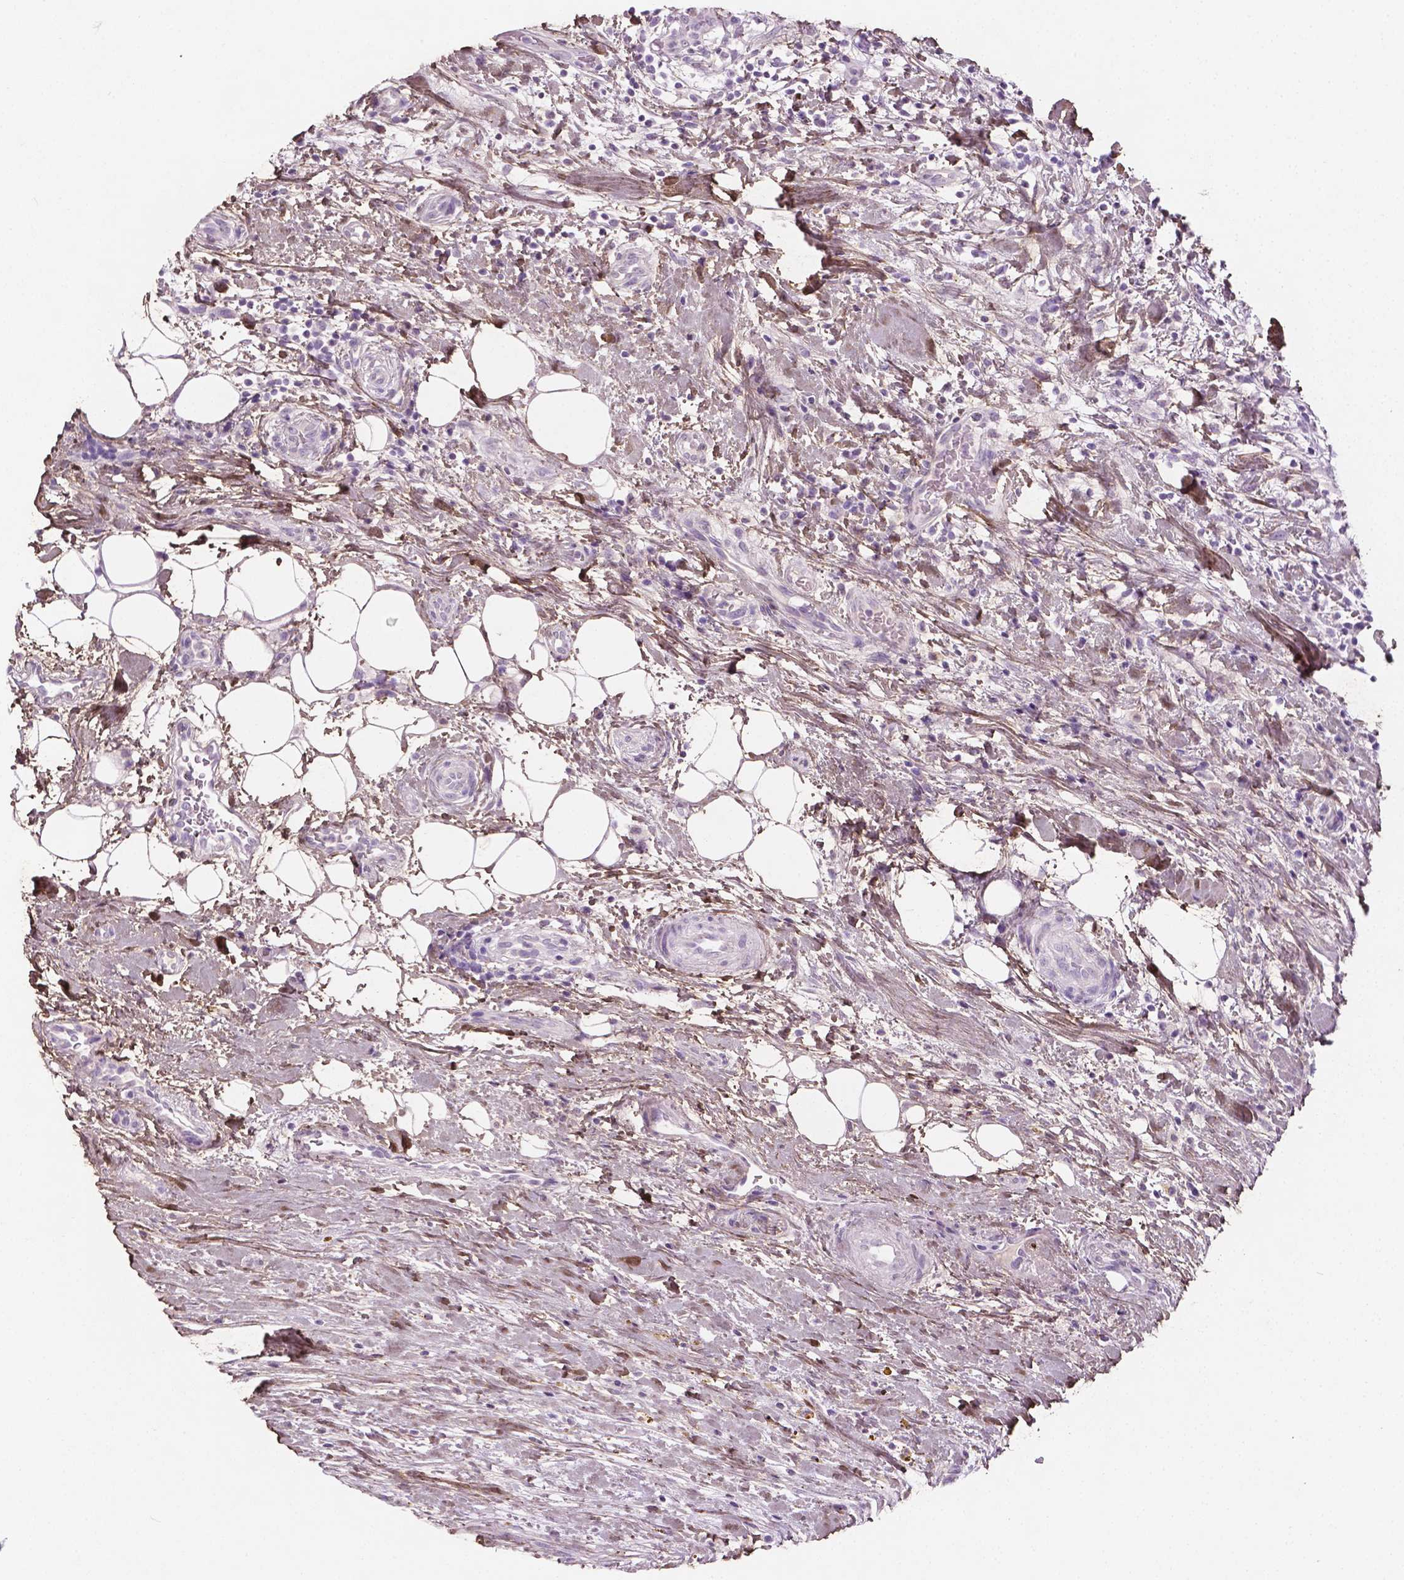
{"staining": {"intensity": "negative", "quantity": "none", "location": "none"}, "tissue": "renal cancer", "cell_type": "Tumor cells", "image_type": "cancer", "snomed": [{"axis": "morphology", "description": "Adenocarcinoma, NOS"}, {"axis": "topography", "description": "Kidney"}], "caption": "DAB immunohistochemical staining of human renal cancer (adenocarcinoma) exhibits no significant positivity in tumor cells. (DAB (3,3'-diaminobenzidine) immunohistochemistry, high magnification).", "gene": "DLG2", "patient": {"sex": "male", "age": 59}}